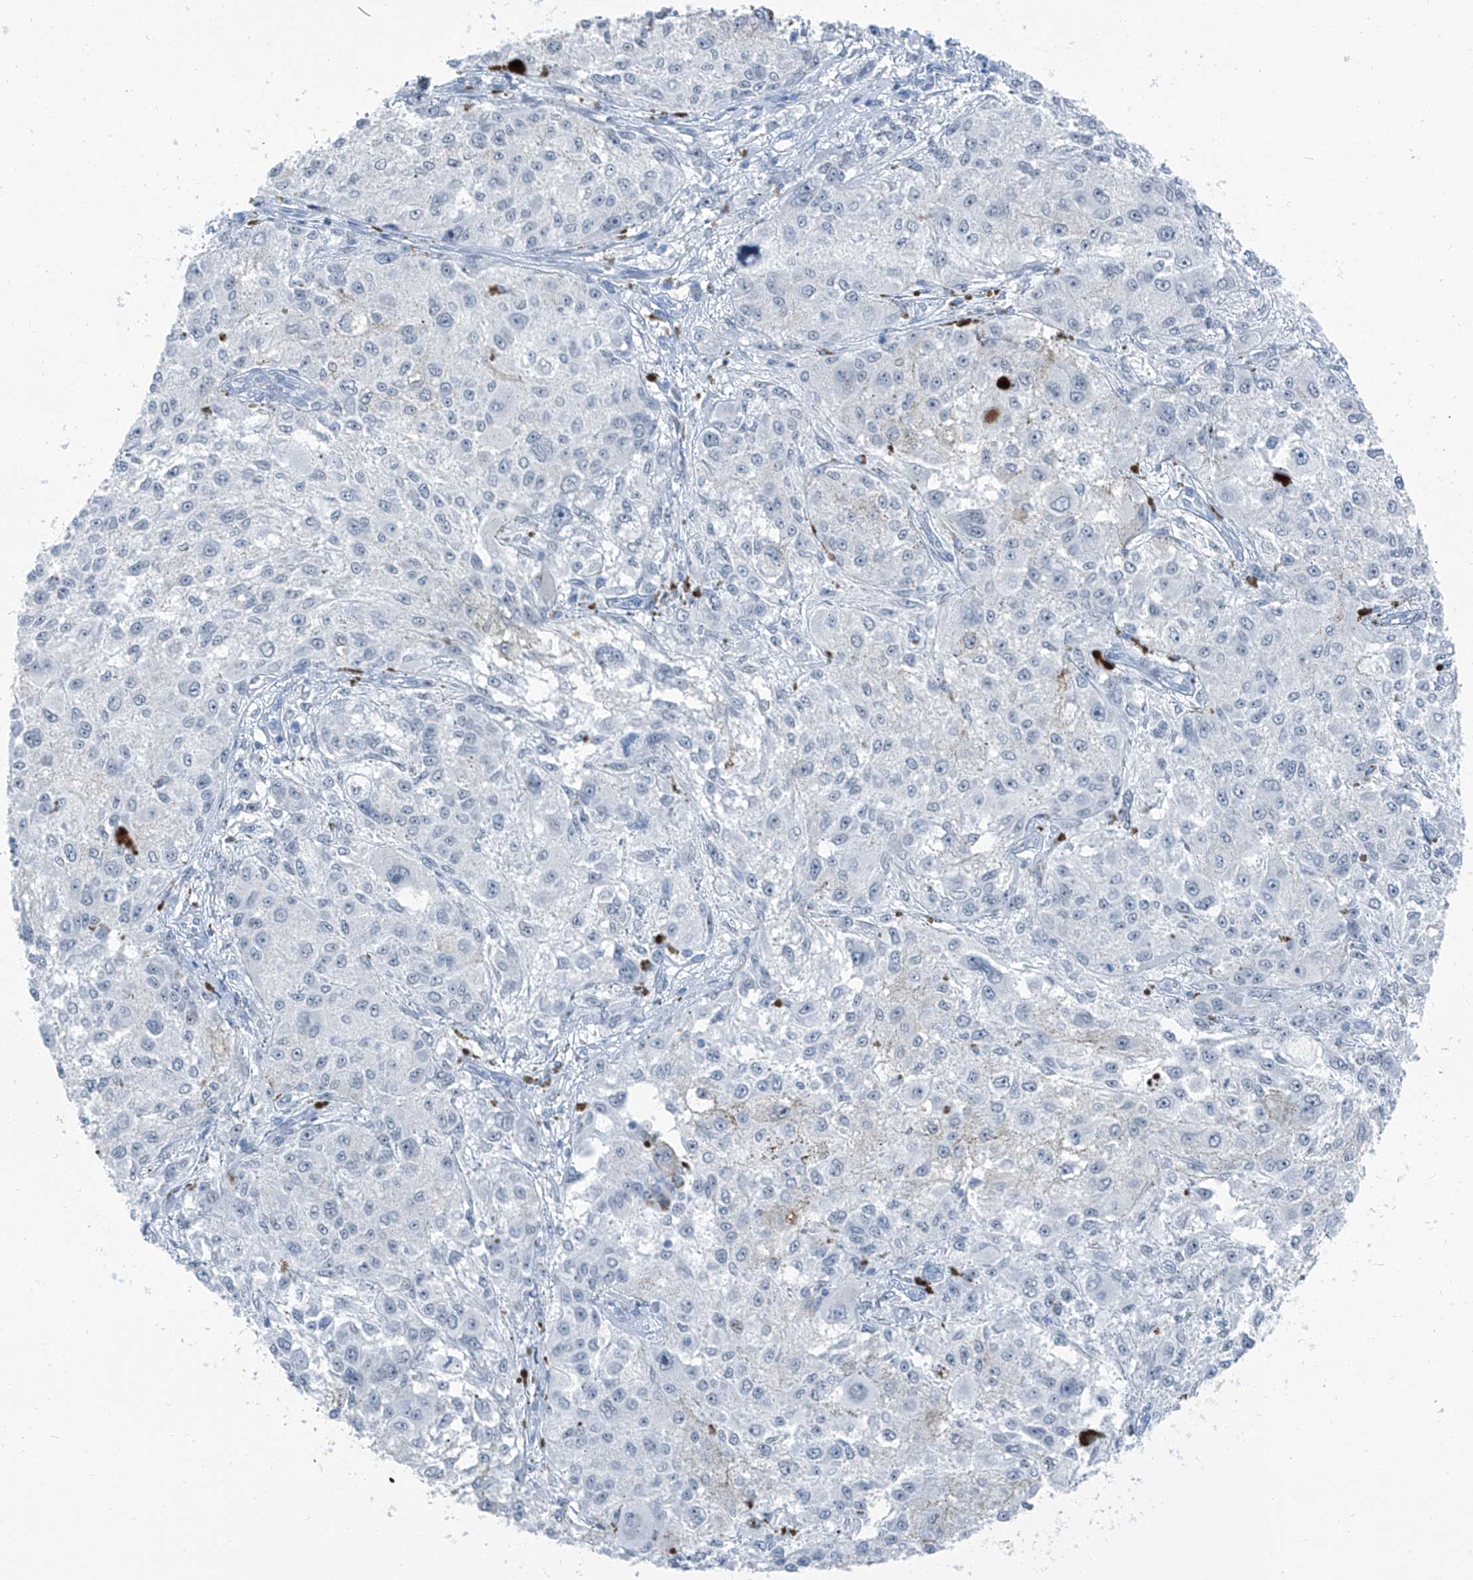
{"staining": {"intensity": "negative", "quantity": "none", "location": "none"}, "tissue": "melanoma", "cell_type": "Tumor cells", "image_type": "cancer", "snomed": [{"axis": "morphology", "description": "Necrosis, NOS"}, {"axis": "morphology", "description": "Malignant melanoma, NOS"}, {"axis": "topography", "description": "Skin"}], "caption": "IHC of malignant melanoma demonstrates no expression in tumor cells. (DAB (3,3'-diaminobenzidine) immunohistochemistry with hematoxylin counter stain).", "gene": "RGN", "patient": {"sex": "female", "age": 87}}